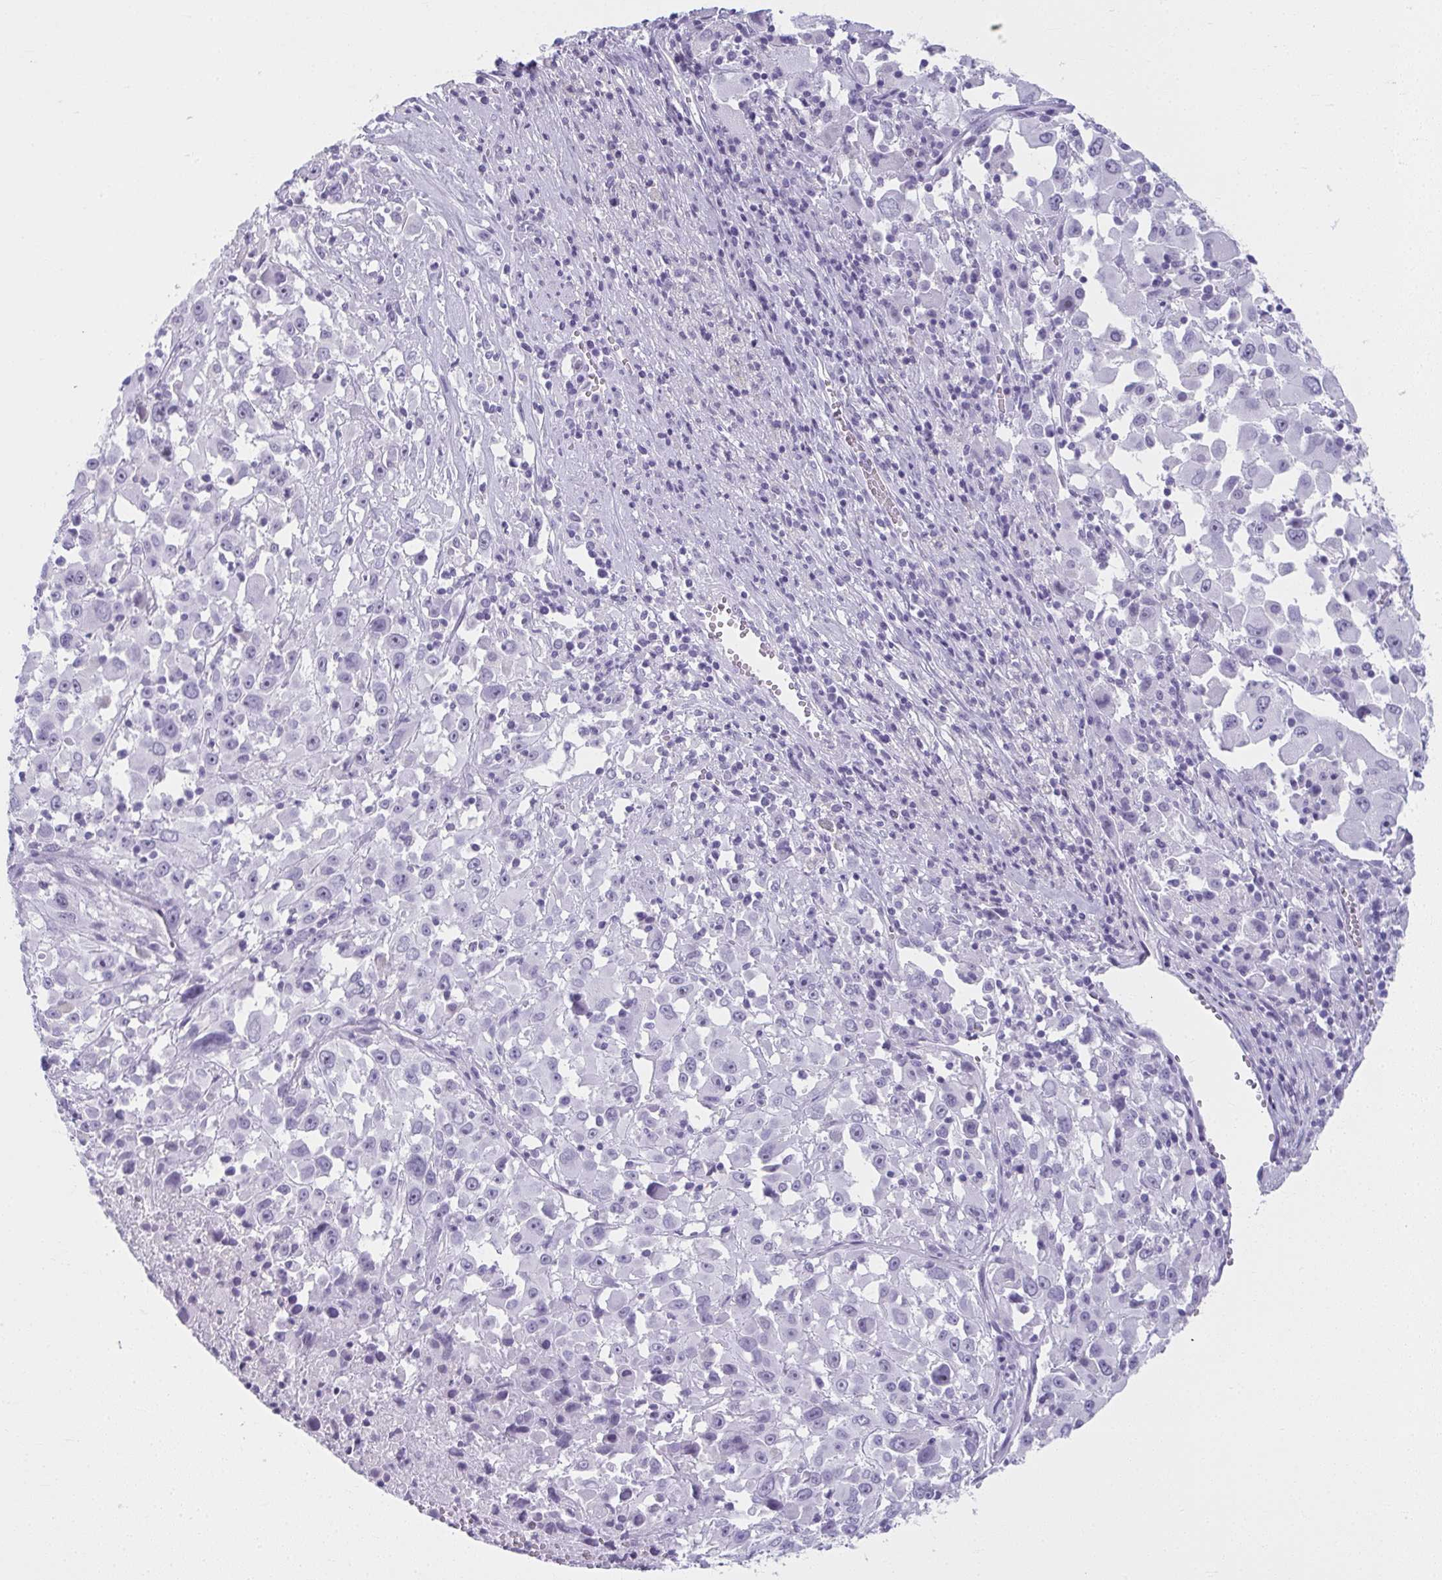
{"staining": {"intensity": "negative", "quantity": "none", "location": "none"}, "tissue": "melanoma", "cell_type": "Tumor cells", "image_type": "cancer", "snomed": [{"axis": "morphology", "description": "Malignant melanoma, Metastatic site"}, {"axis": "topography", "description": "Soft tissue"}], "caption": "An image of malignant melanoma (metastatic site) stained for a protein shows no brown staining in tumor cells. (Immunohistochemistry (ihc), brightfield microscopy, high magnification).", "gene": "MOBP", "patient": {"sex": "male", "age": 50}}